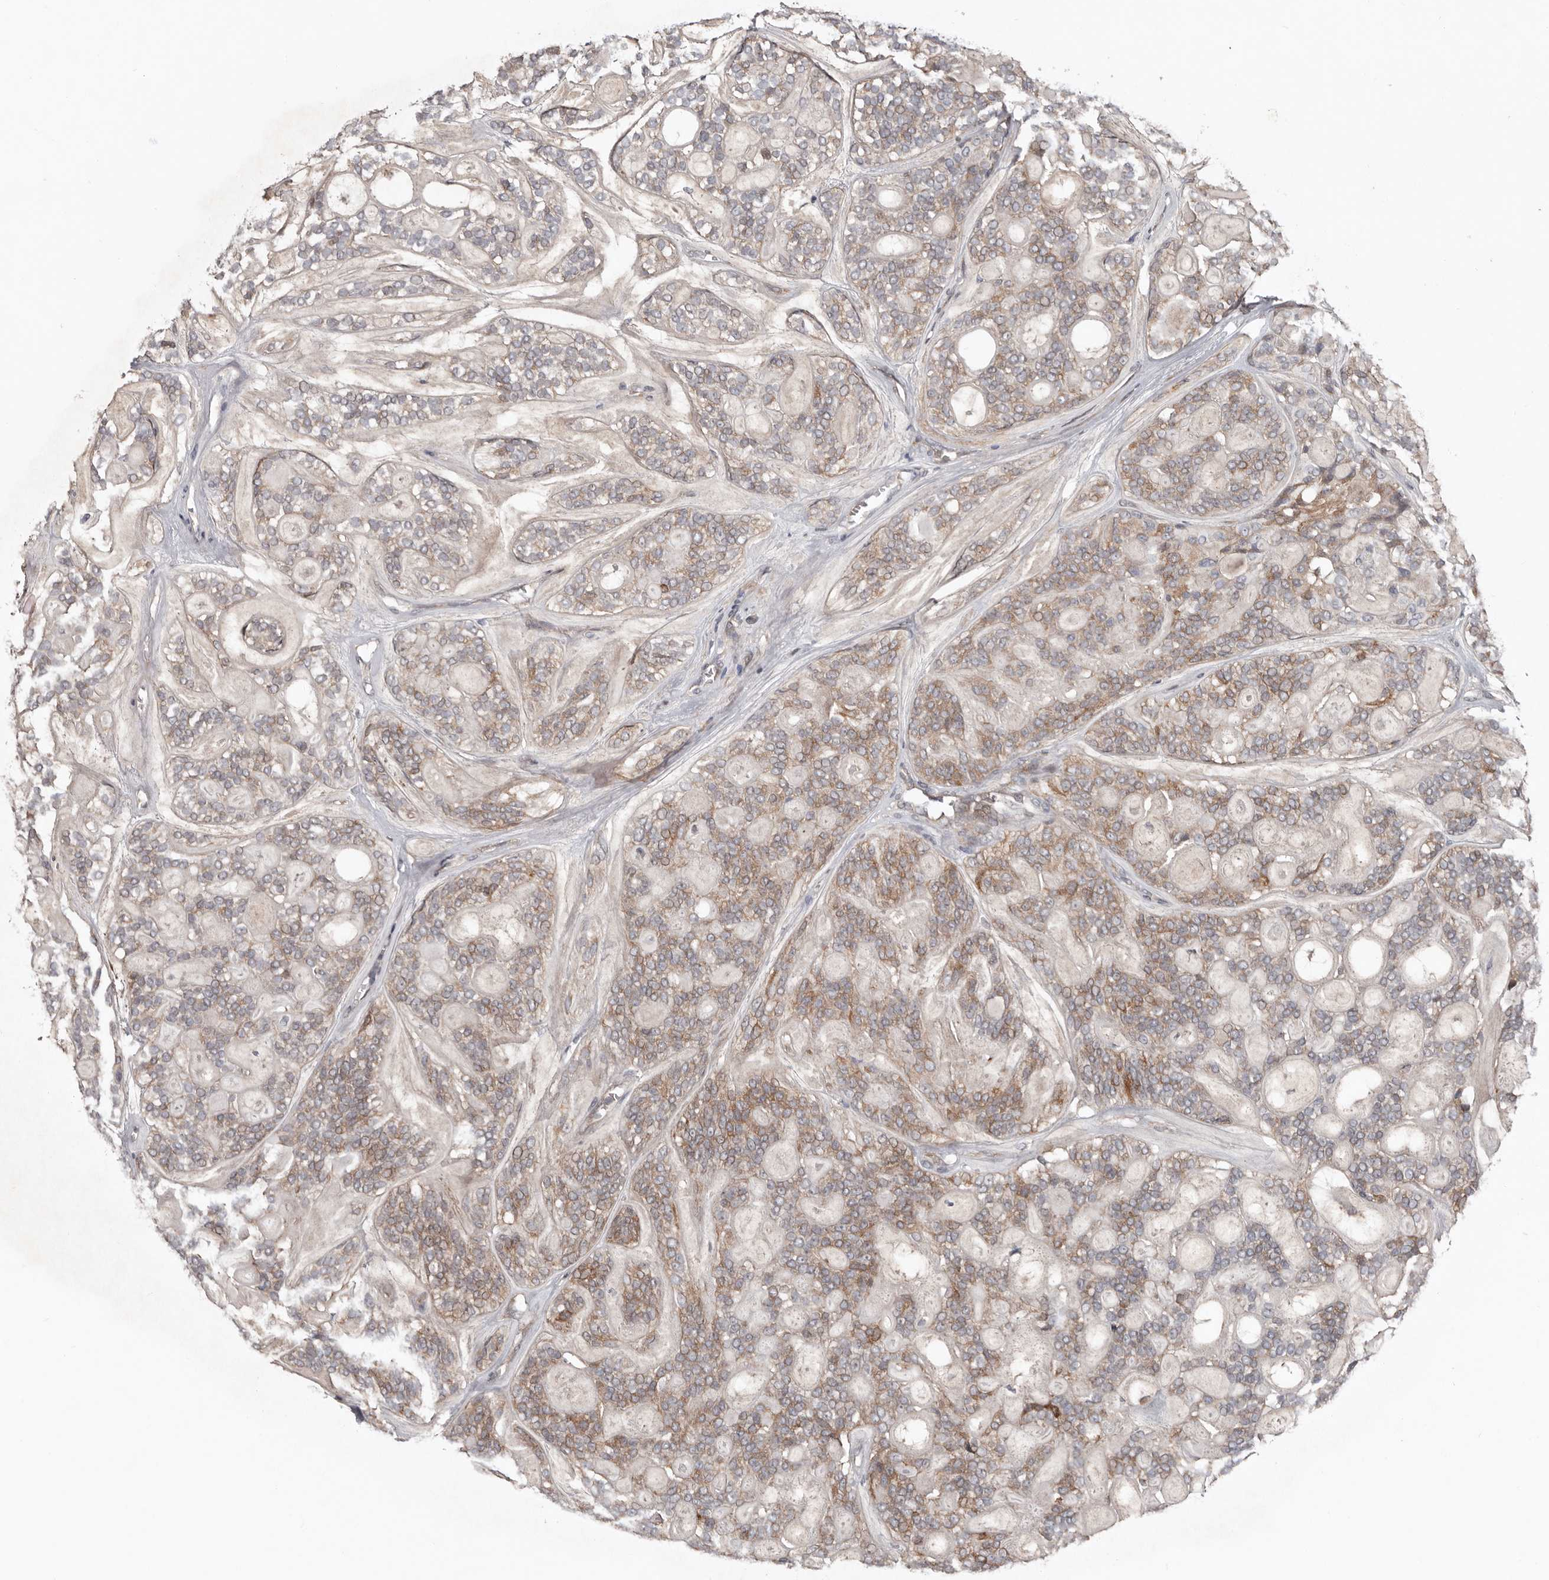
{"staining": {"intensity": "moderate", "quantity": "25%-75%", "location": "cytoplasmic/membranous"}, "tissue": "head and neck cancer", "cell_type": "Tumor cells", "image_type": "cancer", "snomed": [{"axis": "morphology", "description": "Adenocarcinoma, NOS"}, {"axis": "topography", "description": "Head-Neck"}], "caption": "Protein staining of head and neck cancer (adenocarcinoma) tissue displays moderate cytoplasmic/membranous expression in approximately 25%-75% of tumor cells.", "gene": "CHML", "patient": {"sex": "male", "age": 66}}